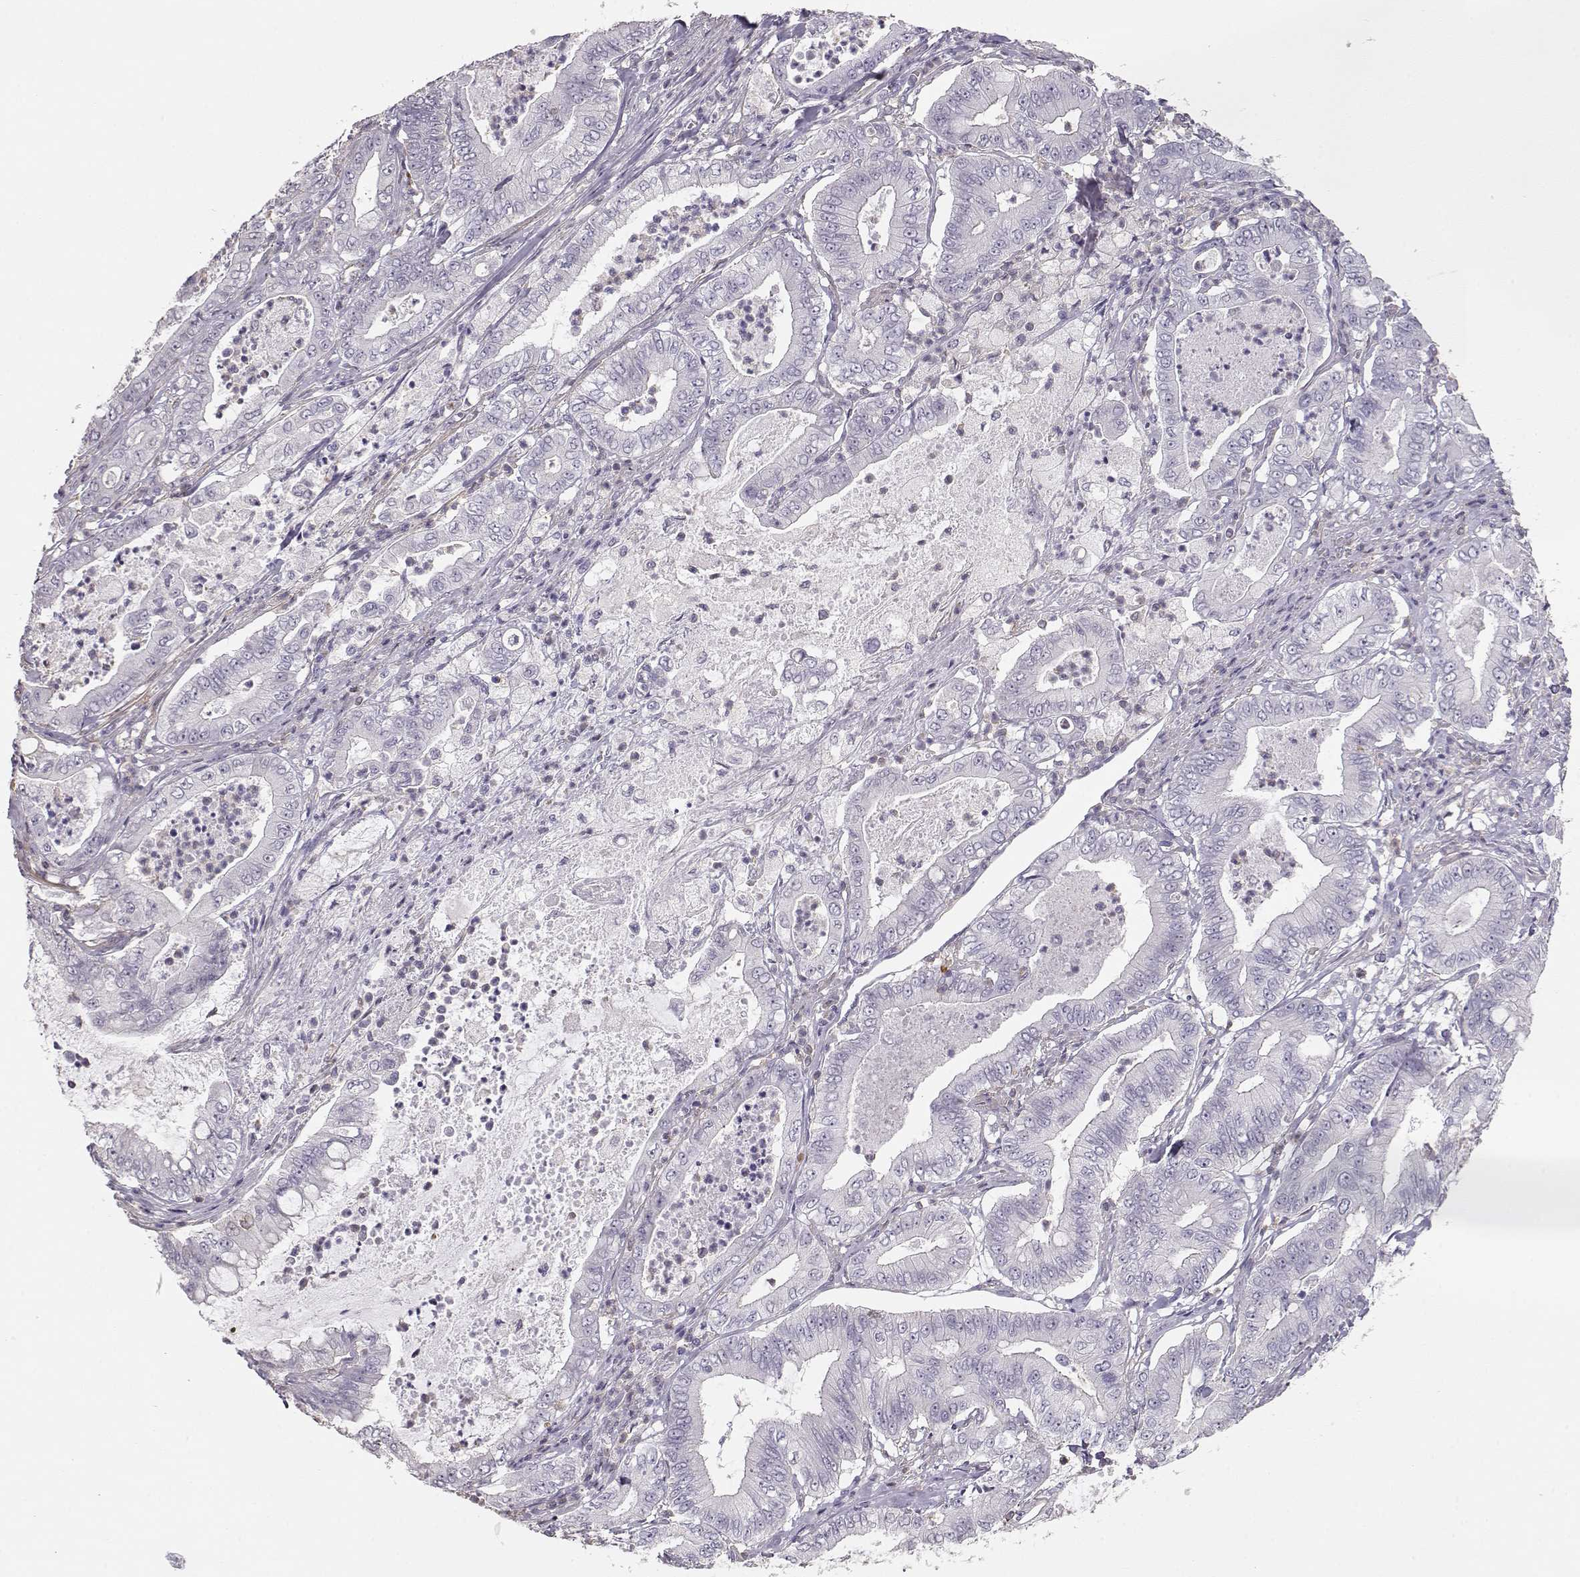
{"staining": {"intensity": "negative", "quantity": "none", "location": "none"}, "tissue": "pancreatic cancer", "cell_type": "Tumor cells", "image_type": "cancer", "snomed": [{"axis": "morphology", "description": "Adenocarcinoma, NOS"}, {"axis": "topography", "description": "Pancreas"}], "caption": "IHC image of neoplastic tissue: pancreatic cancer stained with DAB shows no significant protein staining in tumor cells.", "gene": "DAPL1", "patient": {"sex": "male", "age": 71}}